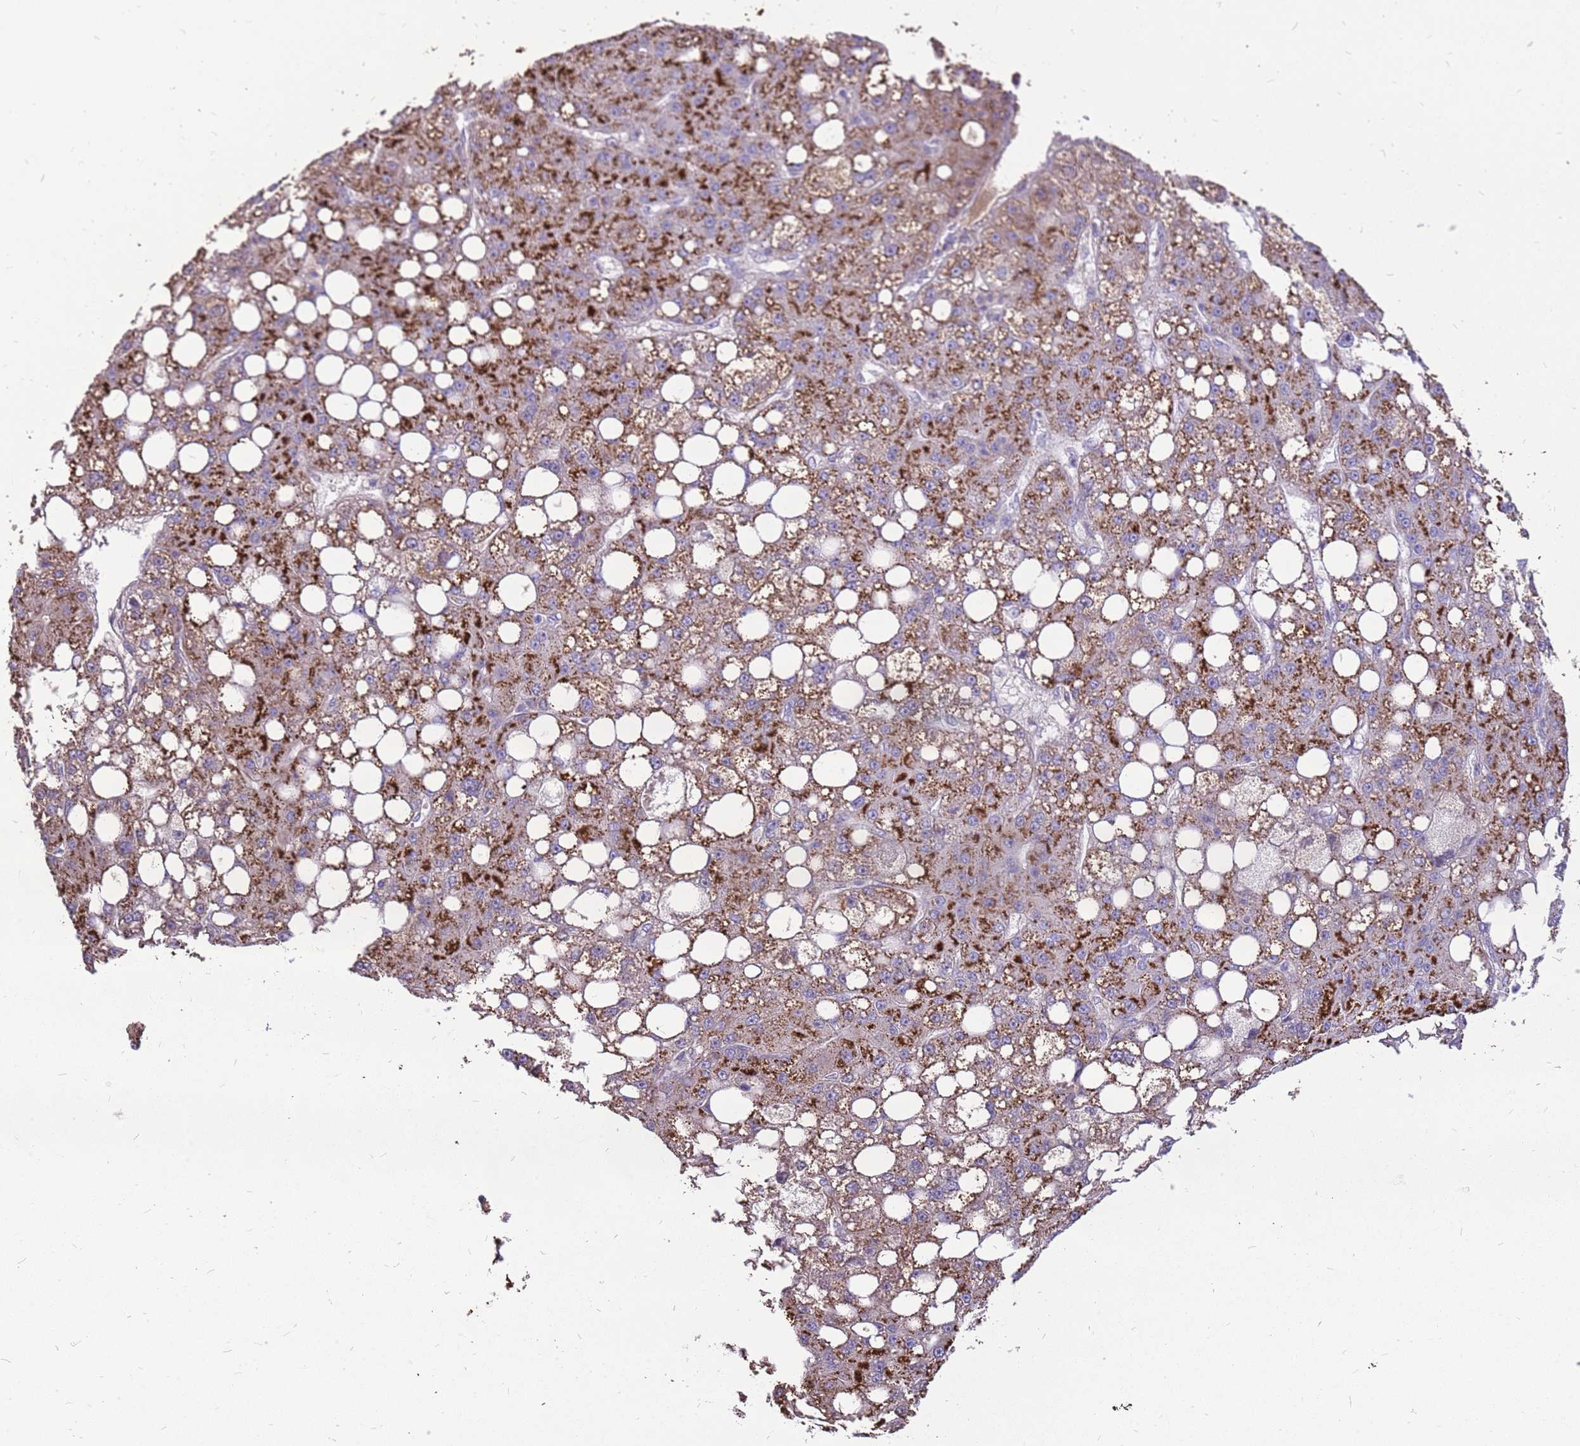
{"staining": {"intensity": "strong", "quantity": ">75%", "location": "cytoplasmic/membranous"}, "tissue": "liver cancer", "cell_type": "Tumor cells", "image_type": "cancer", "snomed": [{"axis": "morphology", "description": "Carcinoma, Hepatocellular, NOS"}, {"axis": "topography", "description": "Liver"}], "caption": "Immunohistochemistry (IHC) staining of liver cancer (hepatocellular carcinoma), which displays high levels of strong cytoplasmic/membranous expression in approximately >75% of tumor cells indicating strong cytoplasmic/membranous protein expression. The staining was performed using DAB (3,3'-diaminobenzidine) (brown) for protein detection and nuclei were counterstained in hematoxylin (blue).", "gene": "PCNX1", "patient": {"sex": "male", "age": 67}}